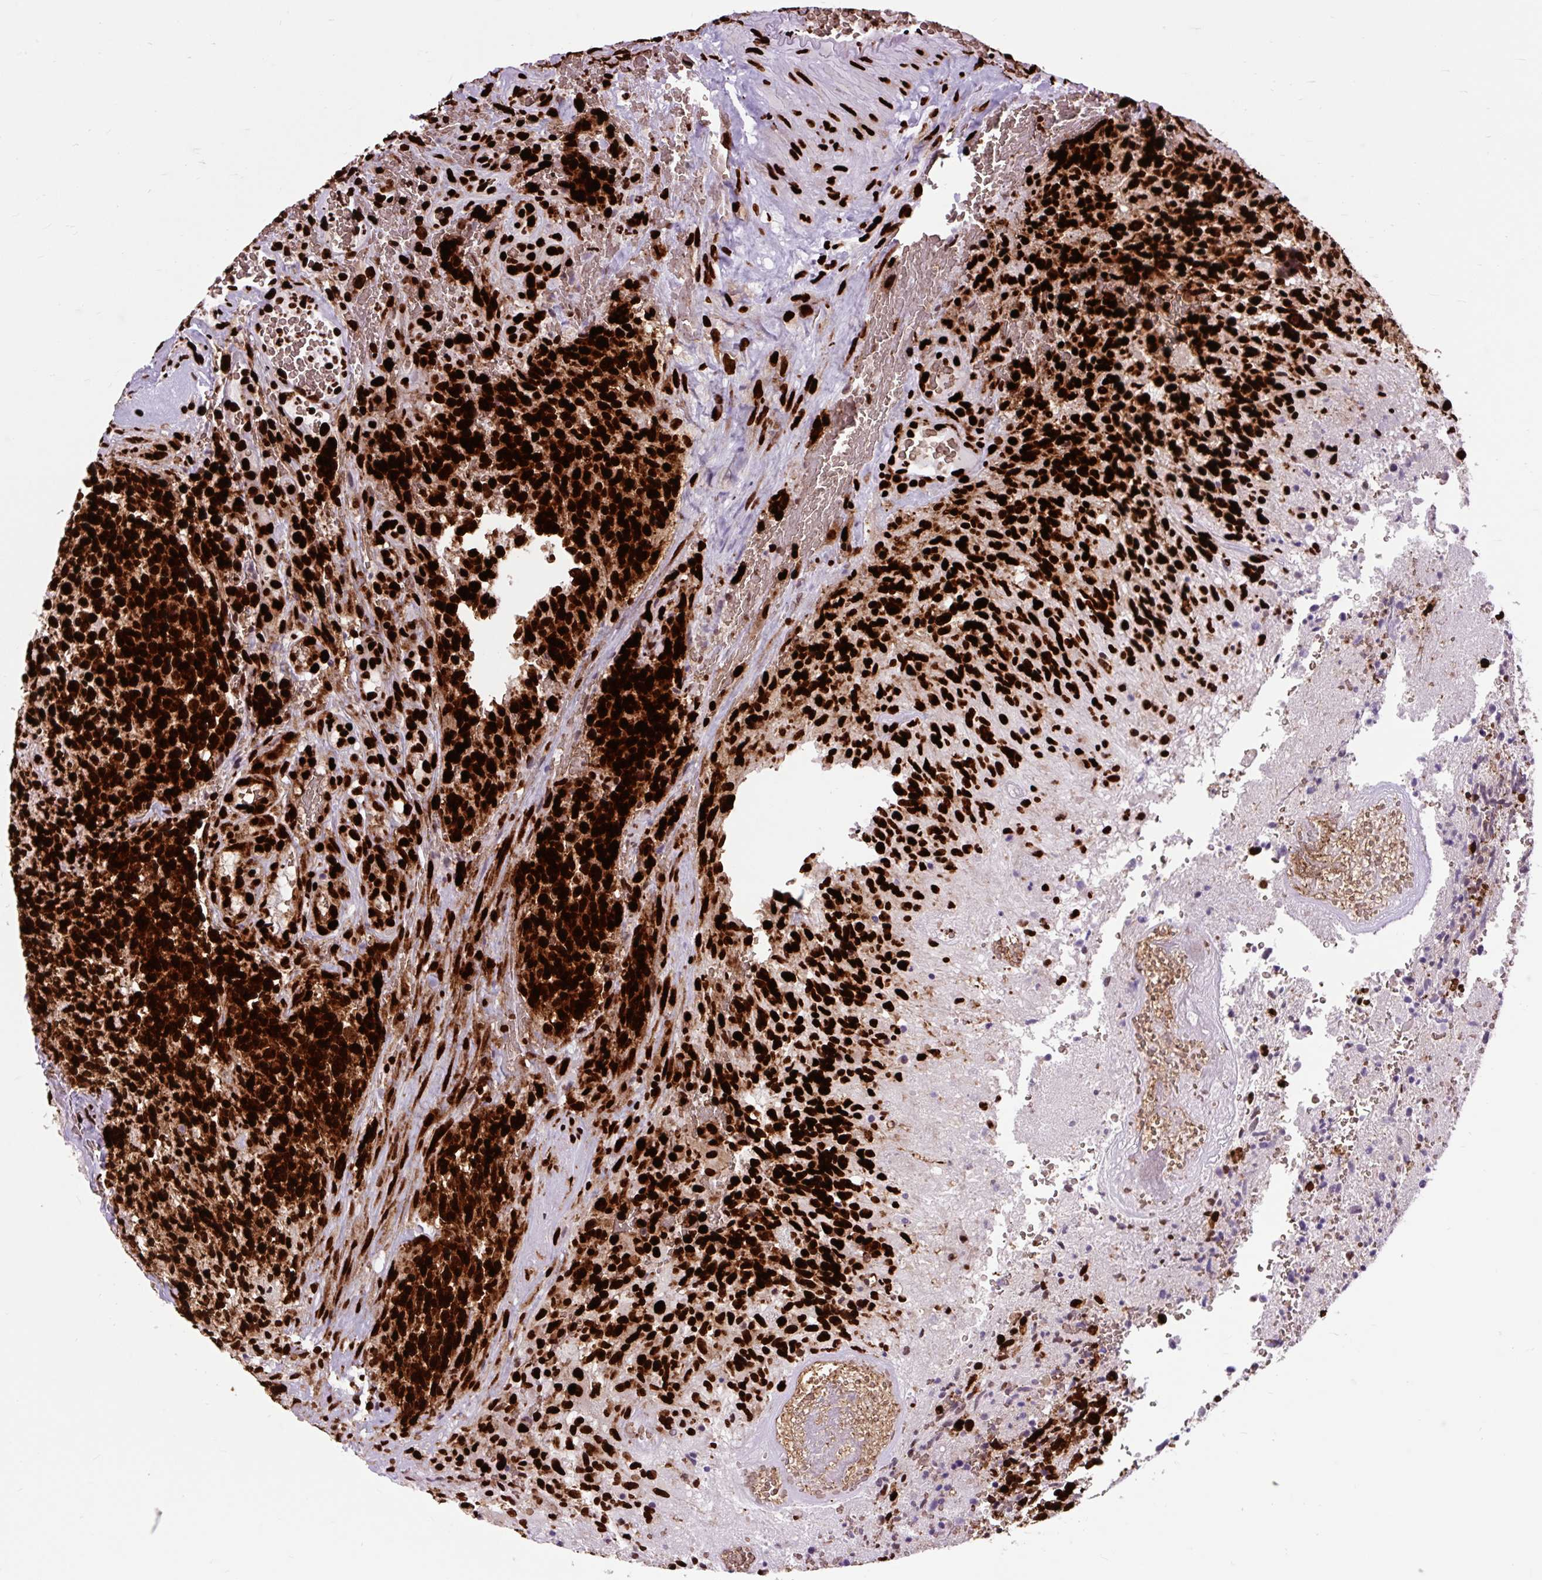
{"staining": {"intensity": "strong", "quantity": ">75%", "location": "nuclear"}, "tissue": "glioma", "cell_type": "Tumor cells", "image_type": "cancer", "snomed": [{"axis": "morphology", "description": "Glioma, malignant, High grade"}, {"axis": "topography", "description": "Brain"}], "caption": "Malignant high-grade glioma was stained to show a protein in brown. There is high levels of strong nuclear positivity in about >75% of tumor cells. (DAB (3,3'-diaminobenzidine) IHC, brown staining for protein, blue staining for nuclei).", "gene": "FUS", "patient": {"sex": "male", "age": 36}}